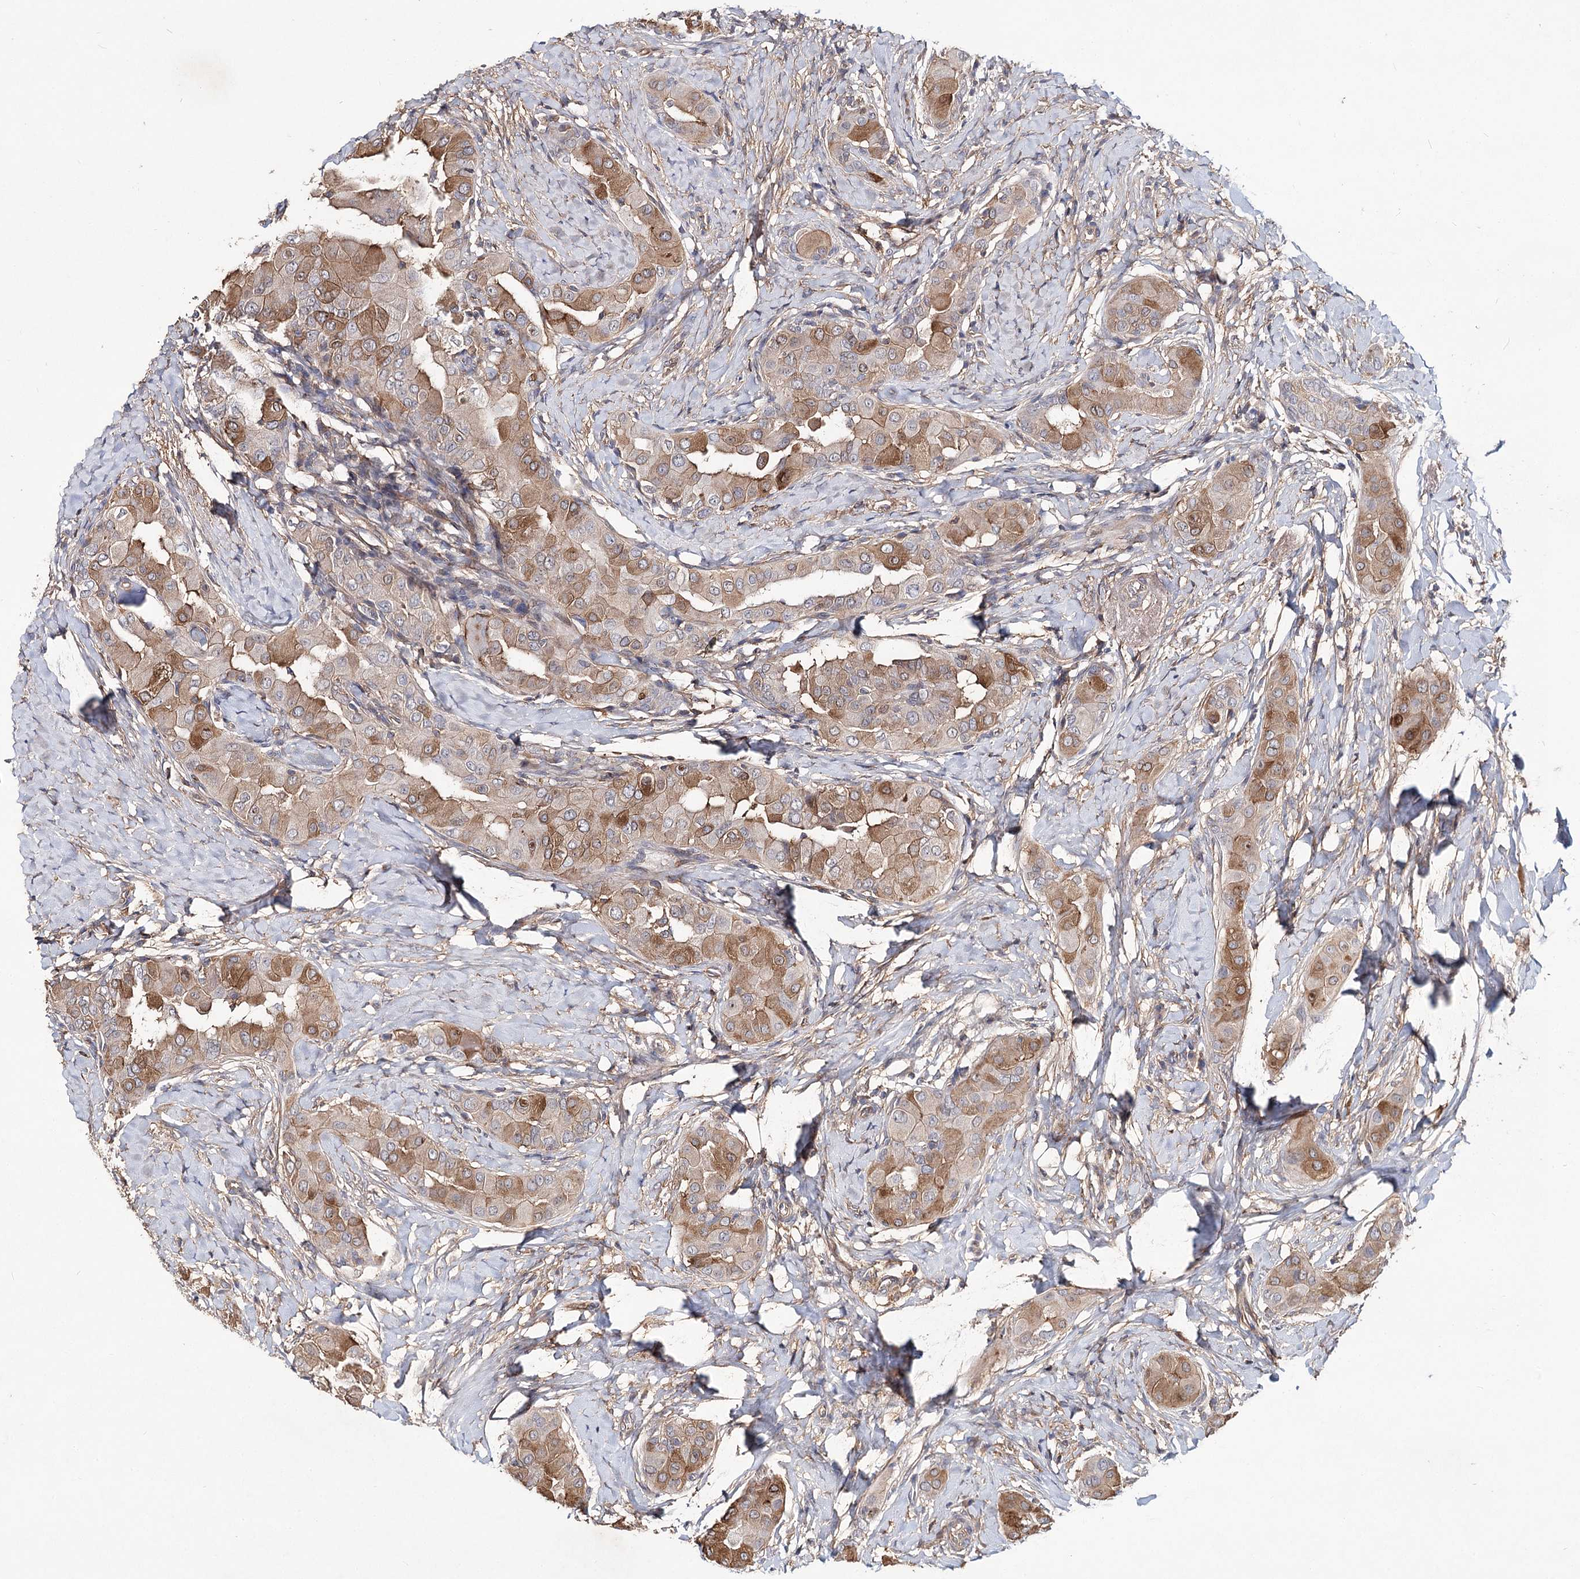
{"staining": {"intensity": "moderate", "quantity": ">75%", "location": "cytoplasmic/membranous"}, "tissue": "thyroid cancer", "cell_type": "Tumor cells", "image_type": "cancer", "snomed": [{"axis": "morphology", "description": "Papillary adenocarcinoma, NOS"}, {"axis": "topography", "description": "Thyroid gland"}], "caption": "A histopathology image of human thyroid papillary adenocarcinoma stained for a protein reveals moderate cytoplasmic/membranous brown staining in tumor cells.", "gene": "TMEM218", "patient": {"sex": "male", "age": 33}}